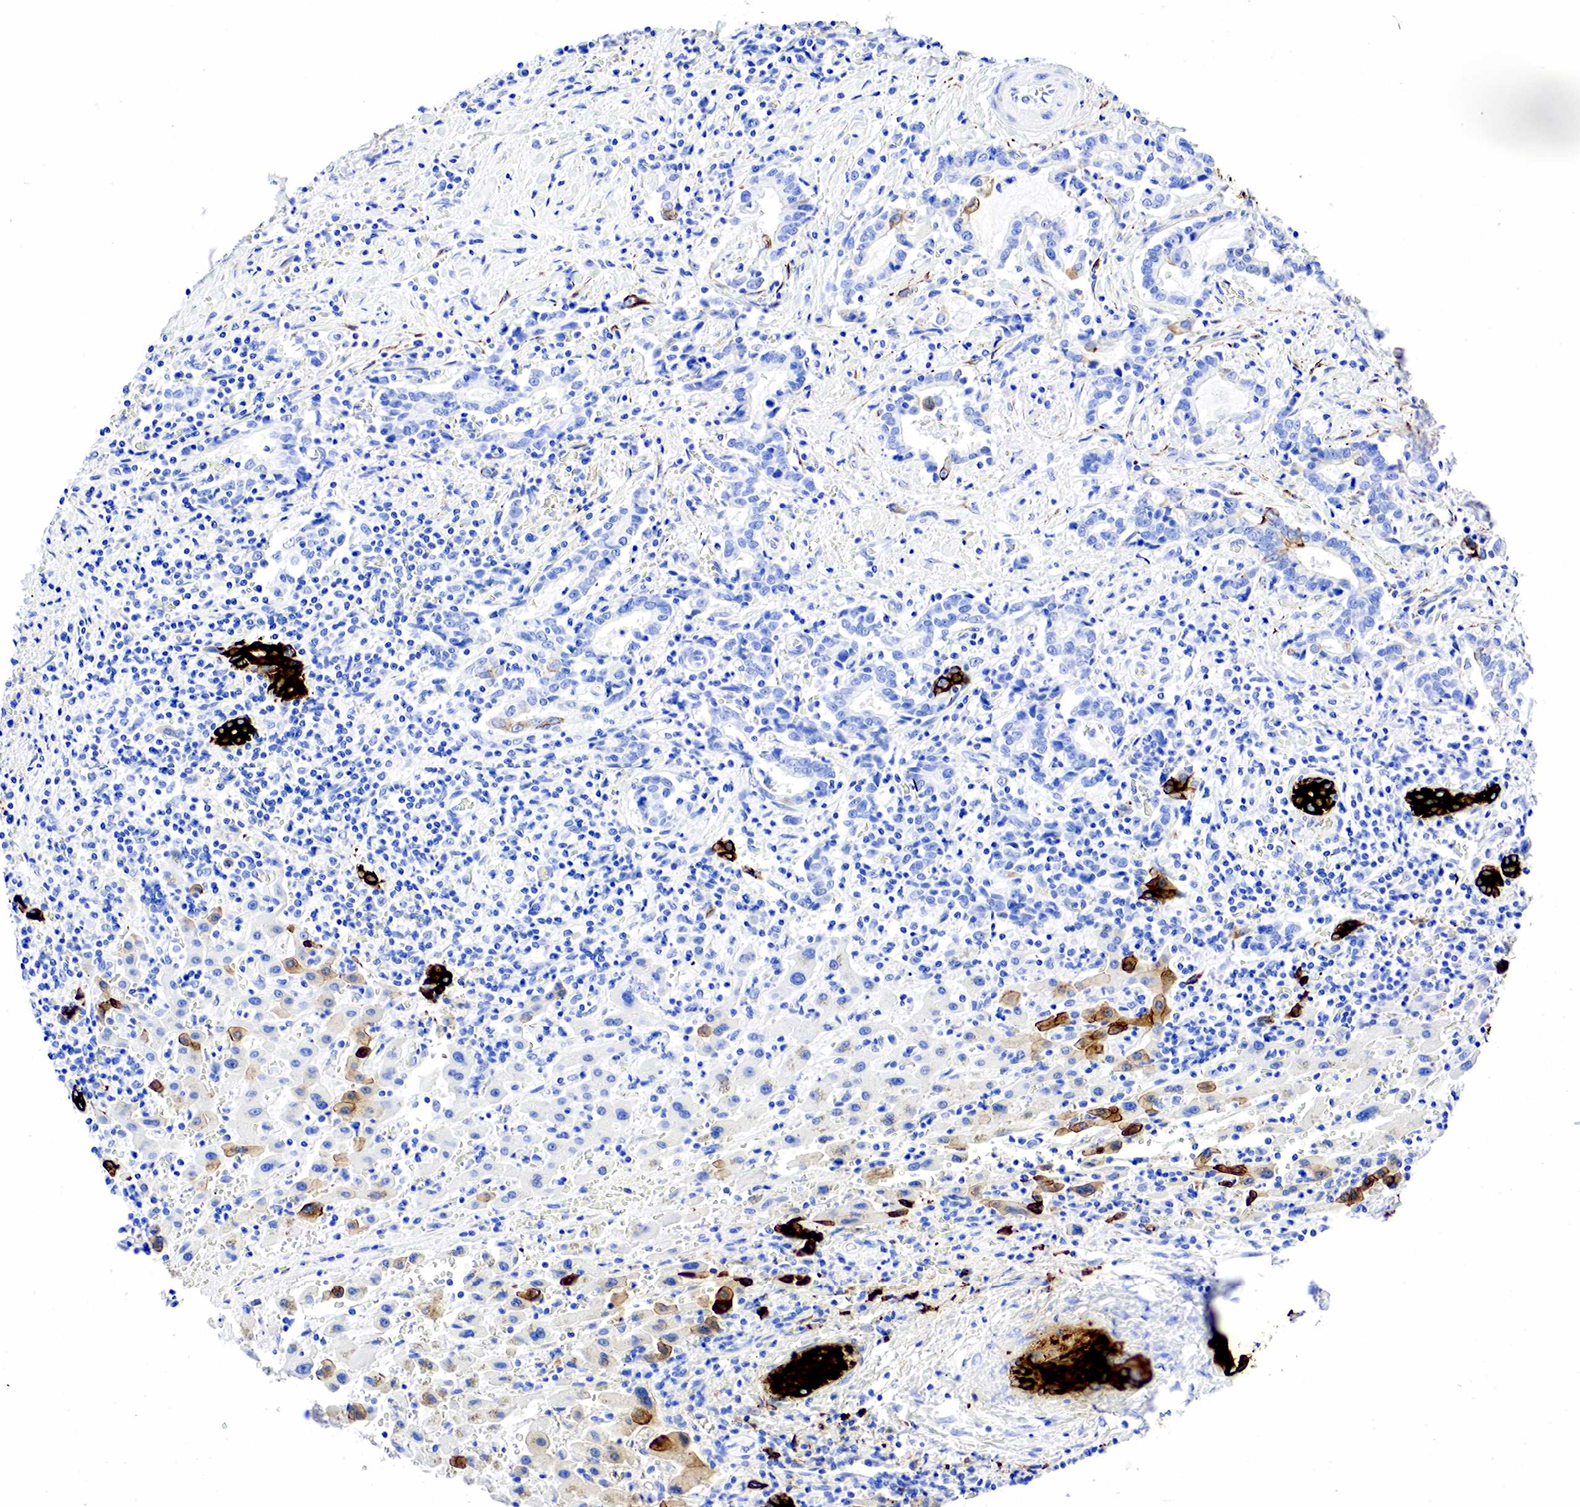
{"staining": {"intensity": "negative", "quantity": "none", "location": "none"}, "tissue": "liver cancer", "cell_type": "Tumor cells", "image_type": "cancer", "snomed": [{"axis": "morphology", "description": "Cholangiocarcinoma"}, {"axis": "topography", "description": "Liver"}], "caption": "Photomicrograph shows no significant protein positivity in tumor cells of liver cancer (cholangiocarcinoma).", "gene": "KRT7", "patient": {"sex": "male", "age": 57}}